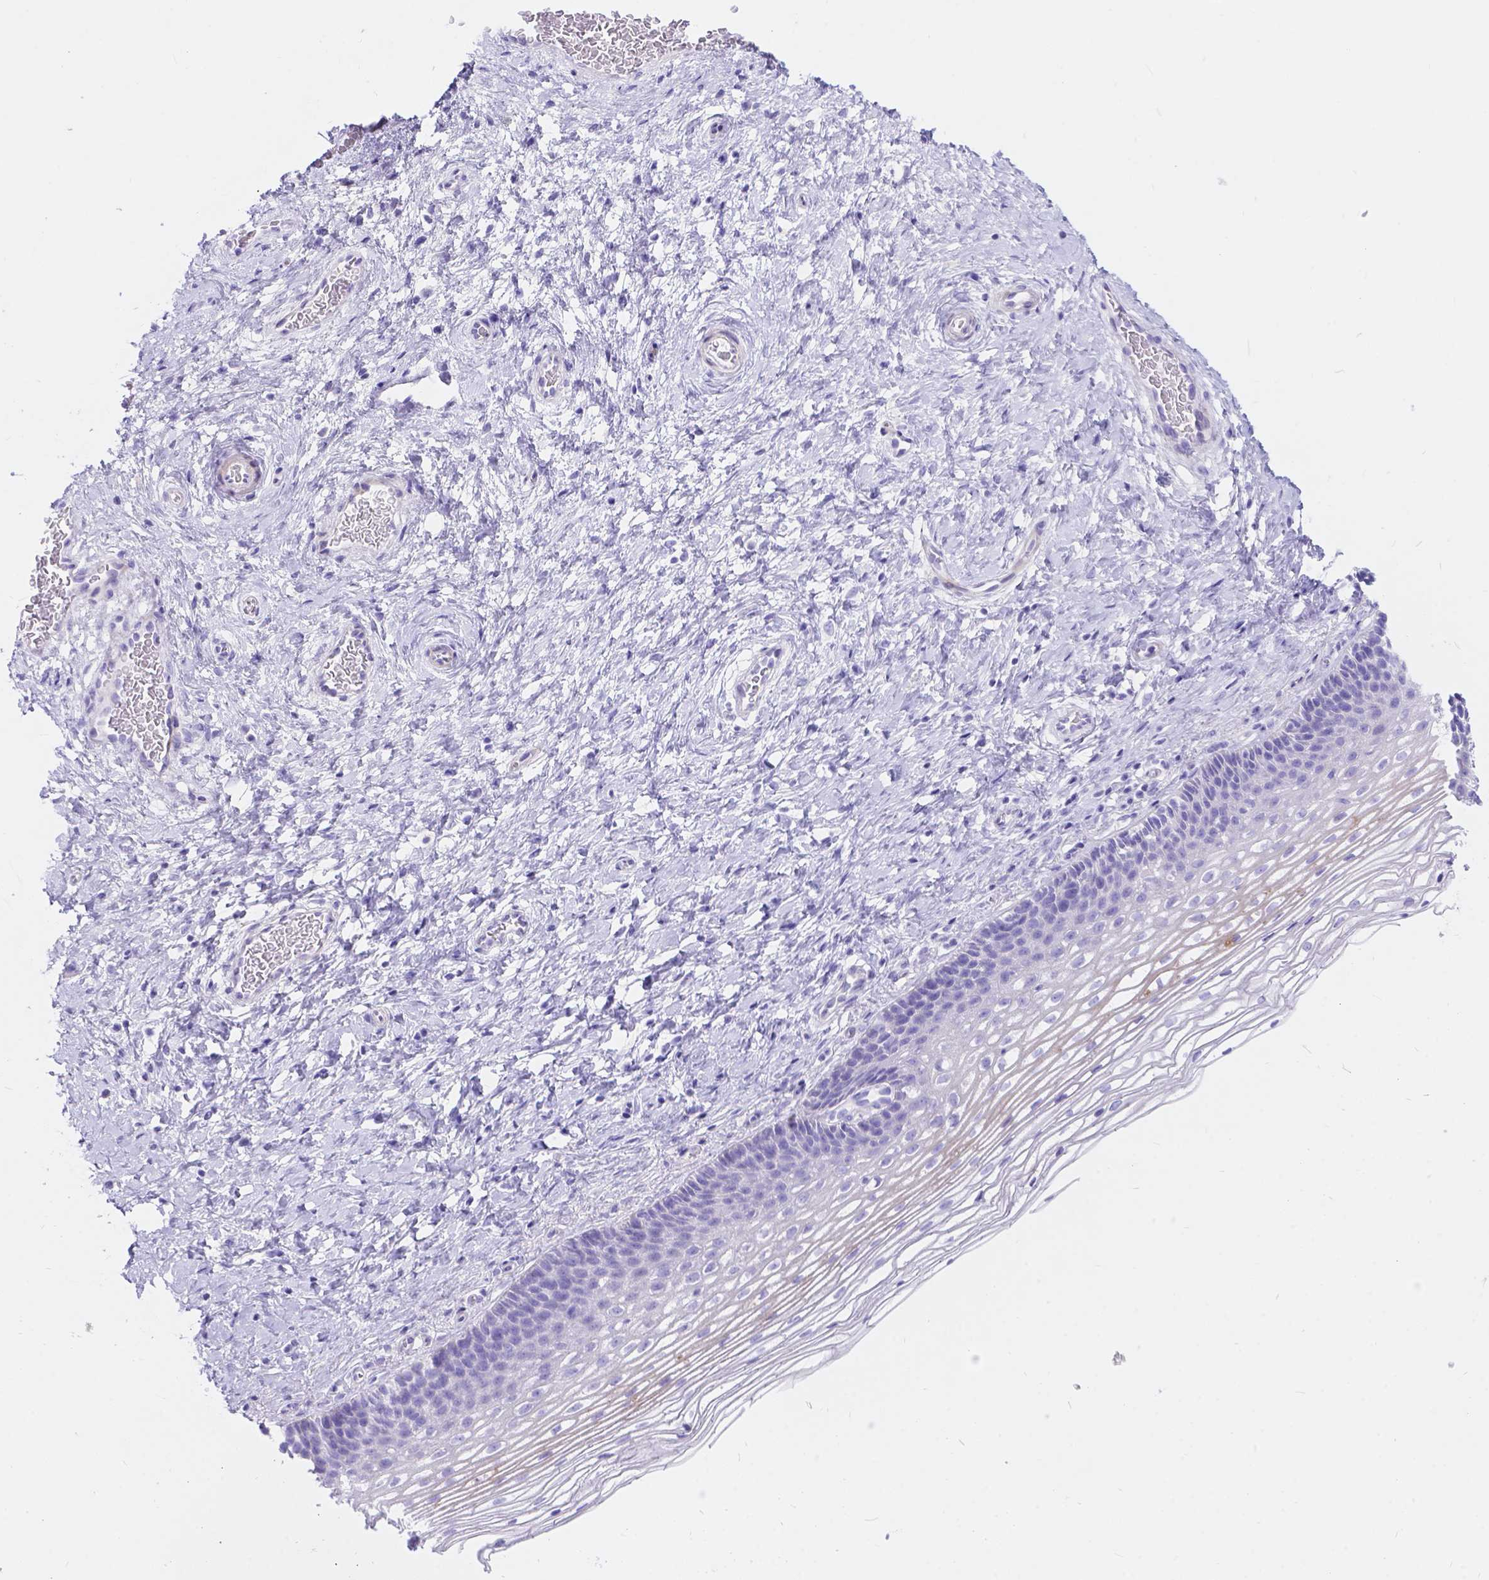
{"staining": {"intensity": "negative", "quantity": "none", "location": "none"}, "tissue": "cervix", "cell_type": "Glandular cells", "image_type": "normal", "snomed": [{"axis": "morphology", "description": "Normal tissue, NOS"}, {"axis": "topography", "description": "Cervix"}], "caption": "IHC image of normal cervix: cervix stained with DAB (3,3'-diaminobenzidine) reveals no significant protein positivity in glandular cells. (DAB (3,3'-diaminobenzidine) immunohistochemistry visualized using brightfield microscopy, high magnification).", "gene": "KLHL10", "patient": {"sex": "female", "age": 34}}